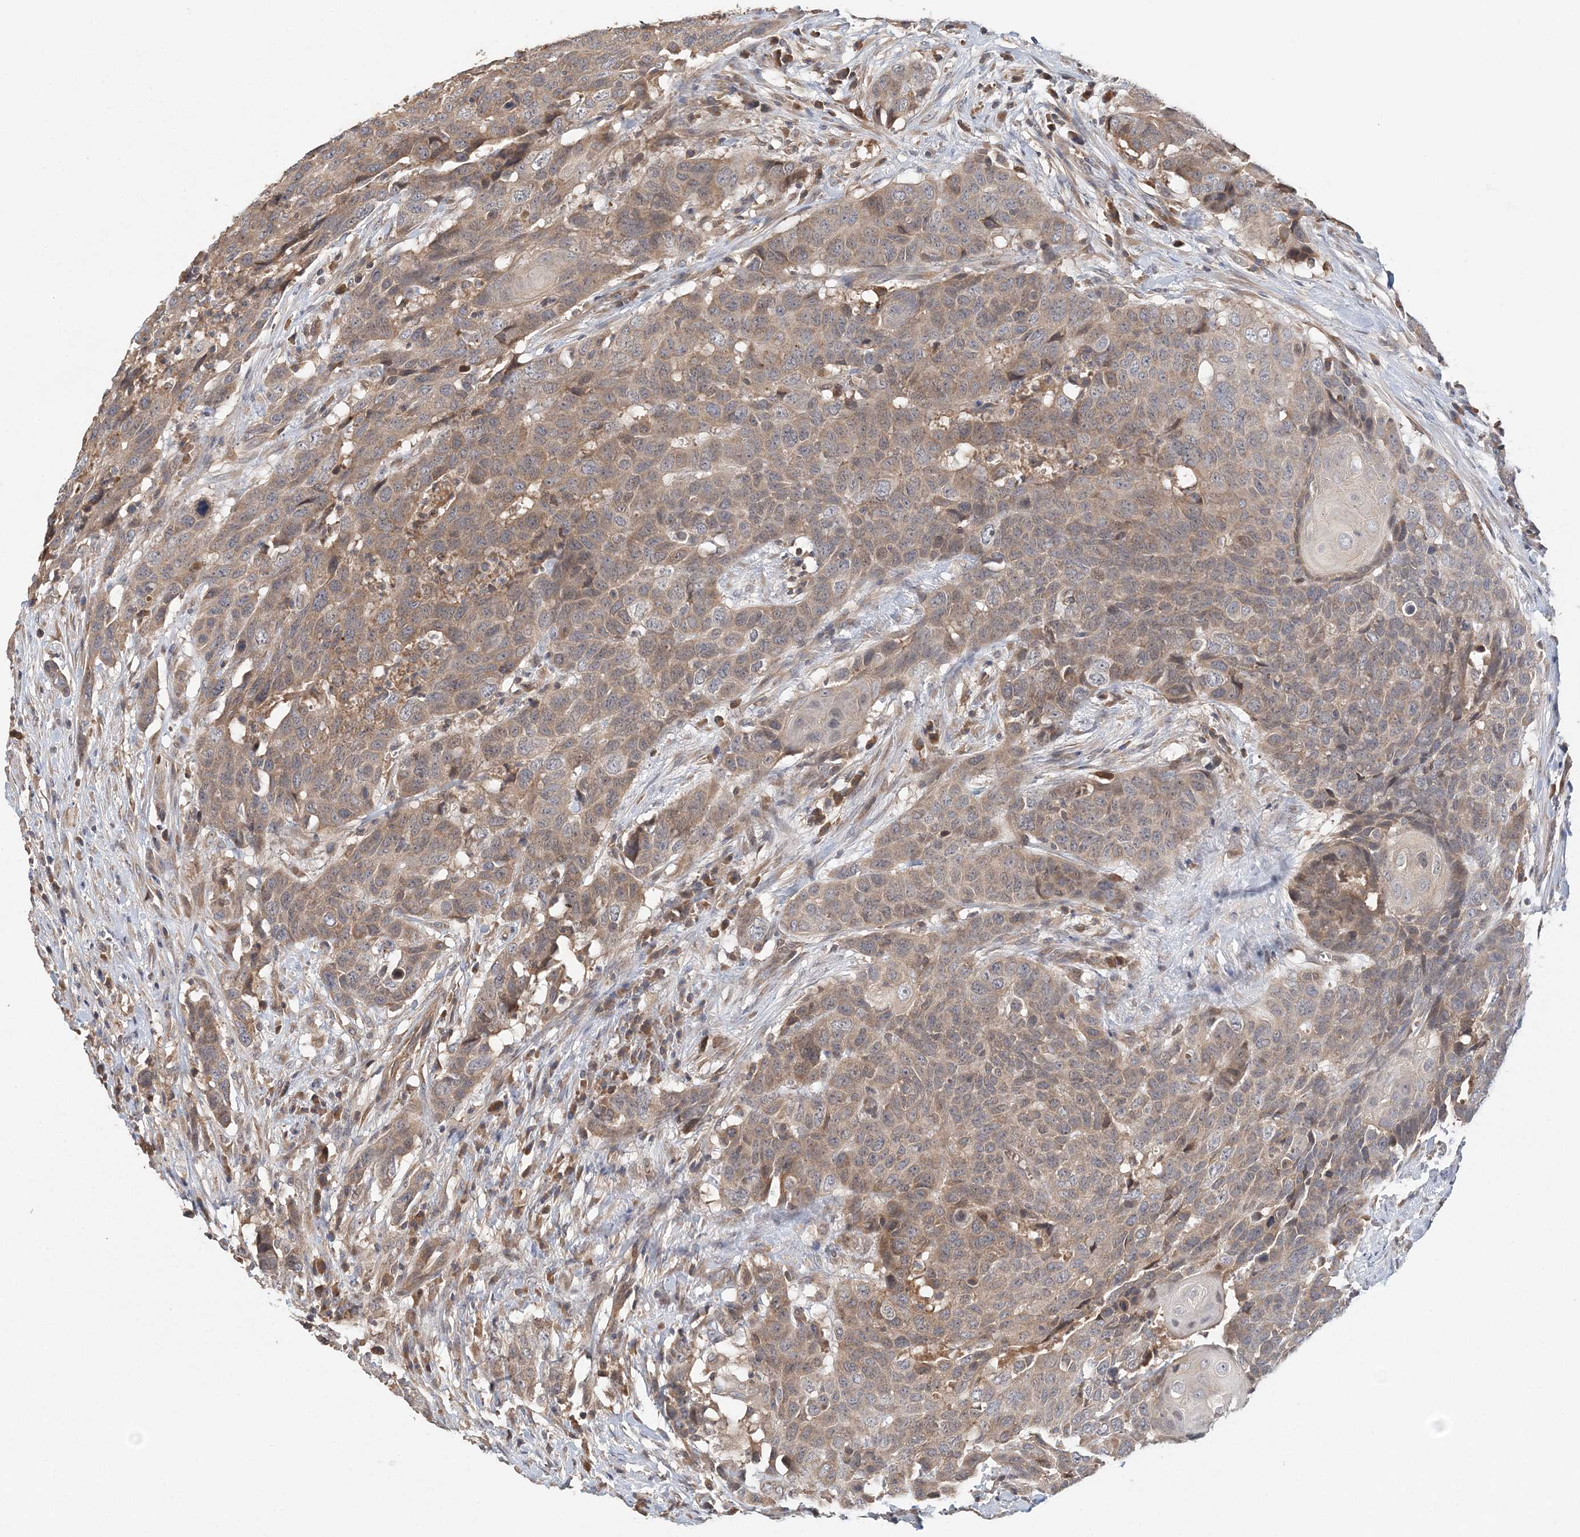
{"staining": {"intensity": "weak", "quantity": ">75%", "location": "cytoplasmic/membranous"}, "tissue": "head and neck cancer", "cell_type": "Tumor cells", "image_type": "cancer", "snomed": [{"axis": "morphology", "description": "Squamous cell carcinoma, NOS"}, {"axis": "topography", "description": "Head-Neck"}], "caption": "Weak cytoplasmic/membranous protein positivity is appreciated in approximately >75% of tumor cells in head and neck squamous cell carcinoma. Immunohistochemistry stains the protein in brown and the nuclei are stained blue.", "gene": "SYCP3", "patient": {"sex": "male", "age": 66}}